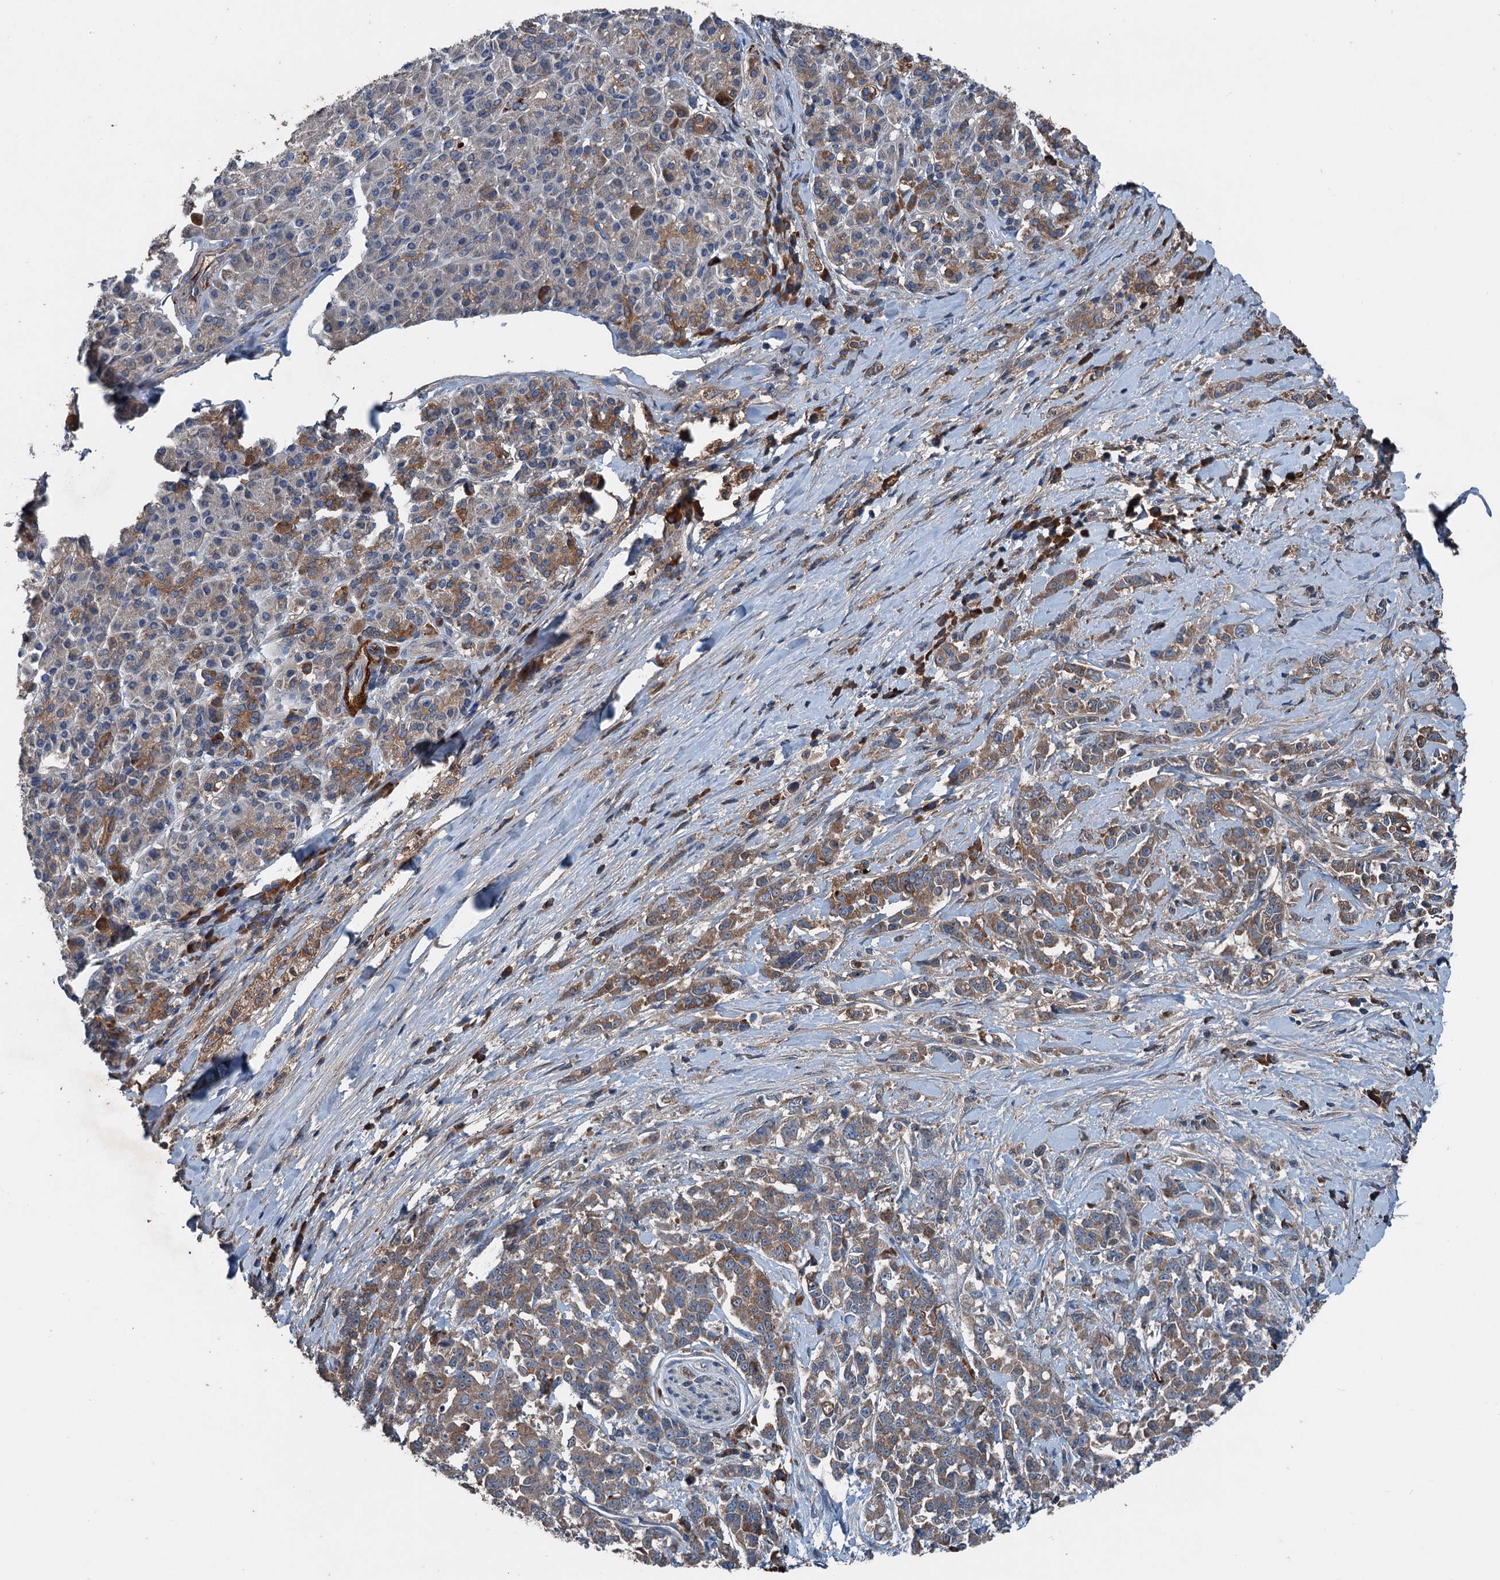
{"staining": {"intensity": "moderate", "quantity": ">75%", "location": "cytoplasmic/membranous"}, "tissue": "pancreatic cancer", "cell_type": "Tumor cells", "image_type": "cancer", "snomed": [{"axis": "morphology", "description": "Normal tissue, NOS"}, {"axis": "morphology", "description": "Adenocarcinoma, NOS"}, {"axis": "topography", "description": "Pancreas"}], "caption": "A histopathology image of pancreatic adenocarcinoma stained for a protein displays moderate cytoplasmic/membranous brown staining in tumor cells.", "gene": "PDSS1", "patient": {"sex": "female", "age": 64}}